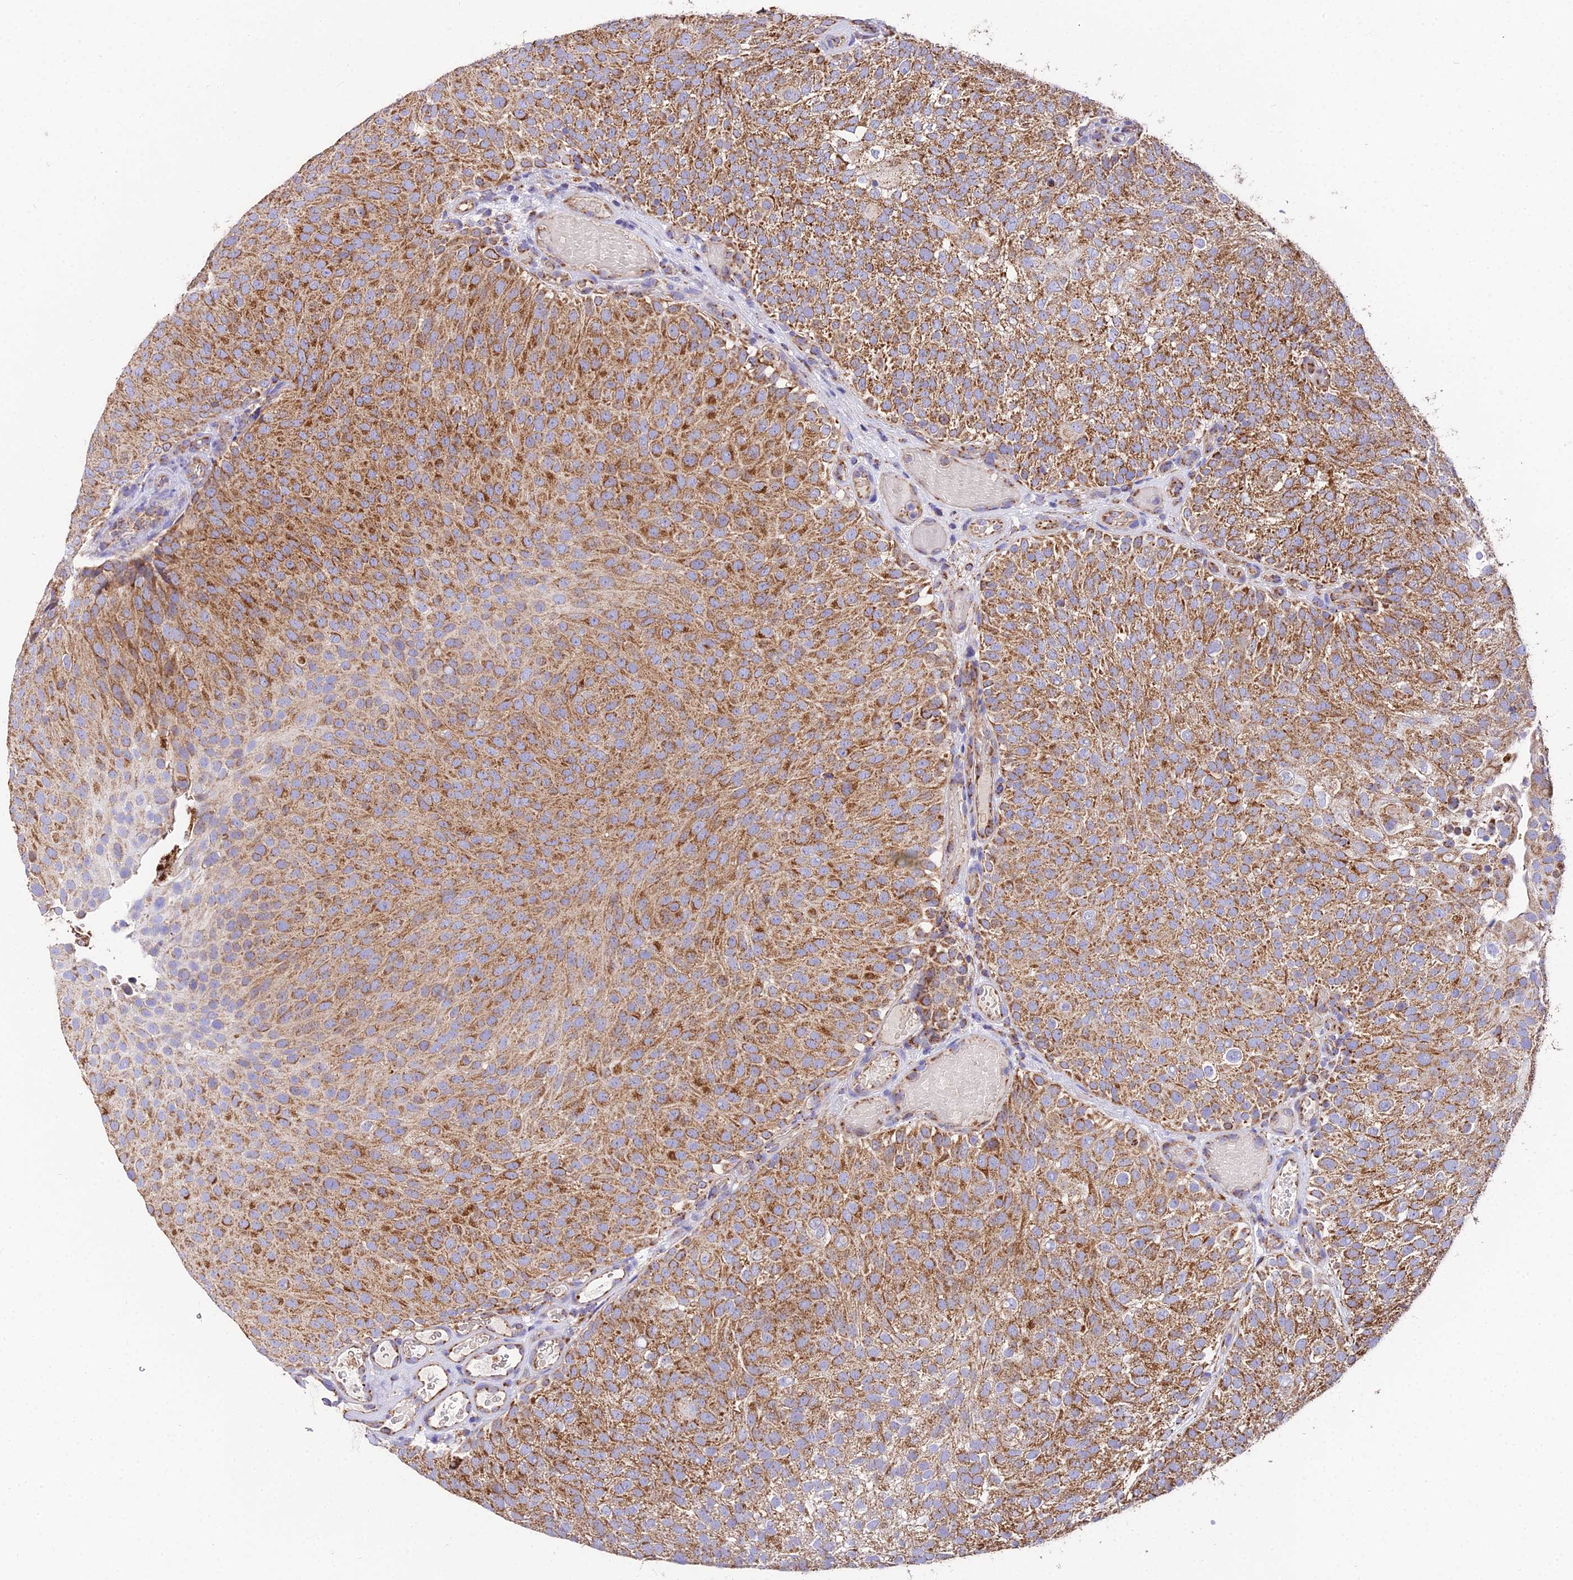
{"staining": {"intensity": "moderate", "quantity": ">75%", "location": "cytoplasmic/membranous"}, "tissue": "urothelial cancer", "cell_type": "Tumor cells", "image_type": "cancer", "snomed": [{"axis": "morphology", "description": "Urothelial carcinoma, Low grade"}, {"axis": "topography", "description": "Urinary bladder"}], "caption": "IHC (DAB (3,3'-diaminobenzidine)) staining of human urothelial cancer displays moderate cytoplasmic/membranous protein expression in approximately >75% of tumor cells.", "gene": "OCIAD1", "patient": {"sex": "male", "age": 78}}